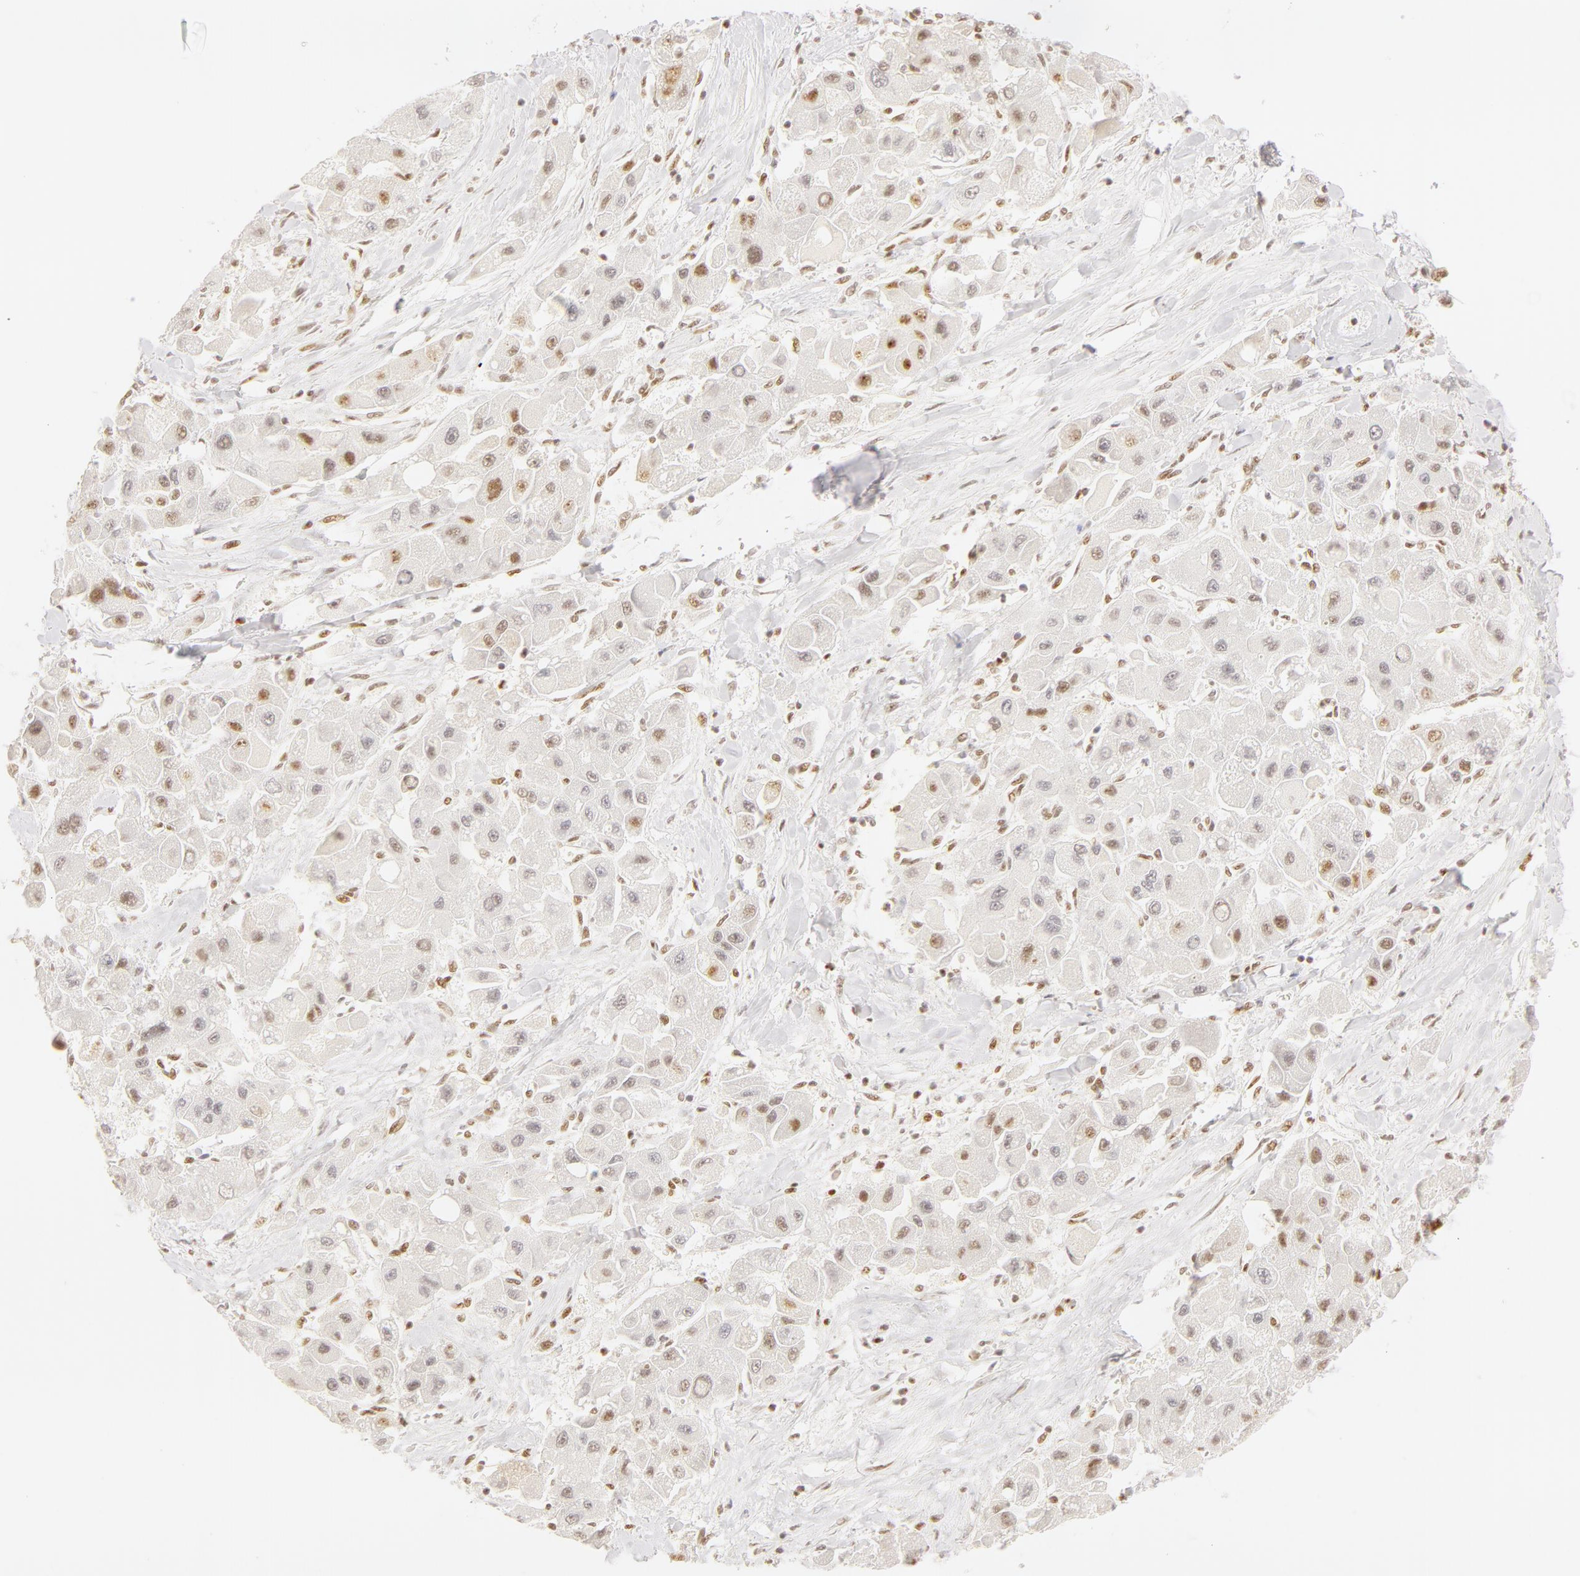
{"staining": {"intensity": "weak", "quantity": "<25%", "location": "nuclear"}, "tissue": "liver cancer", "cell_type": "Tumor cells", "image_type": "cancer", "snomed": [{"axis": "morphology", "description": "Carcinoma, Hepatocellular, NOS"}, {"axis": "topography", "description": "Liver"}], "caption": "This is an IHC photomicrograph of human liver cancer. There is no positivity in tumor cells.", "gene": "RBM39", "patient": {"sex": "male", "age": 24}}